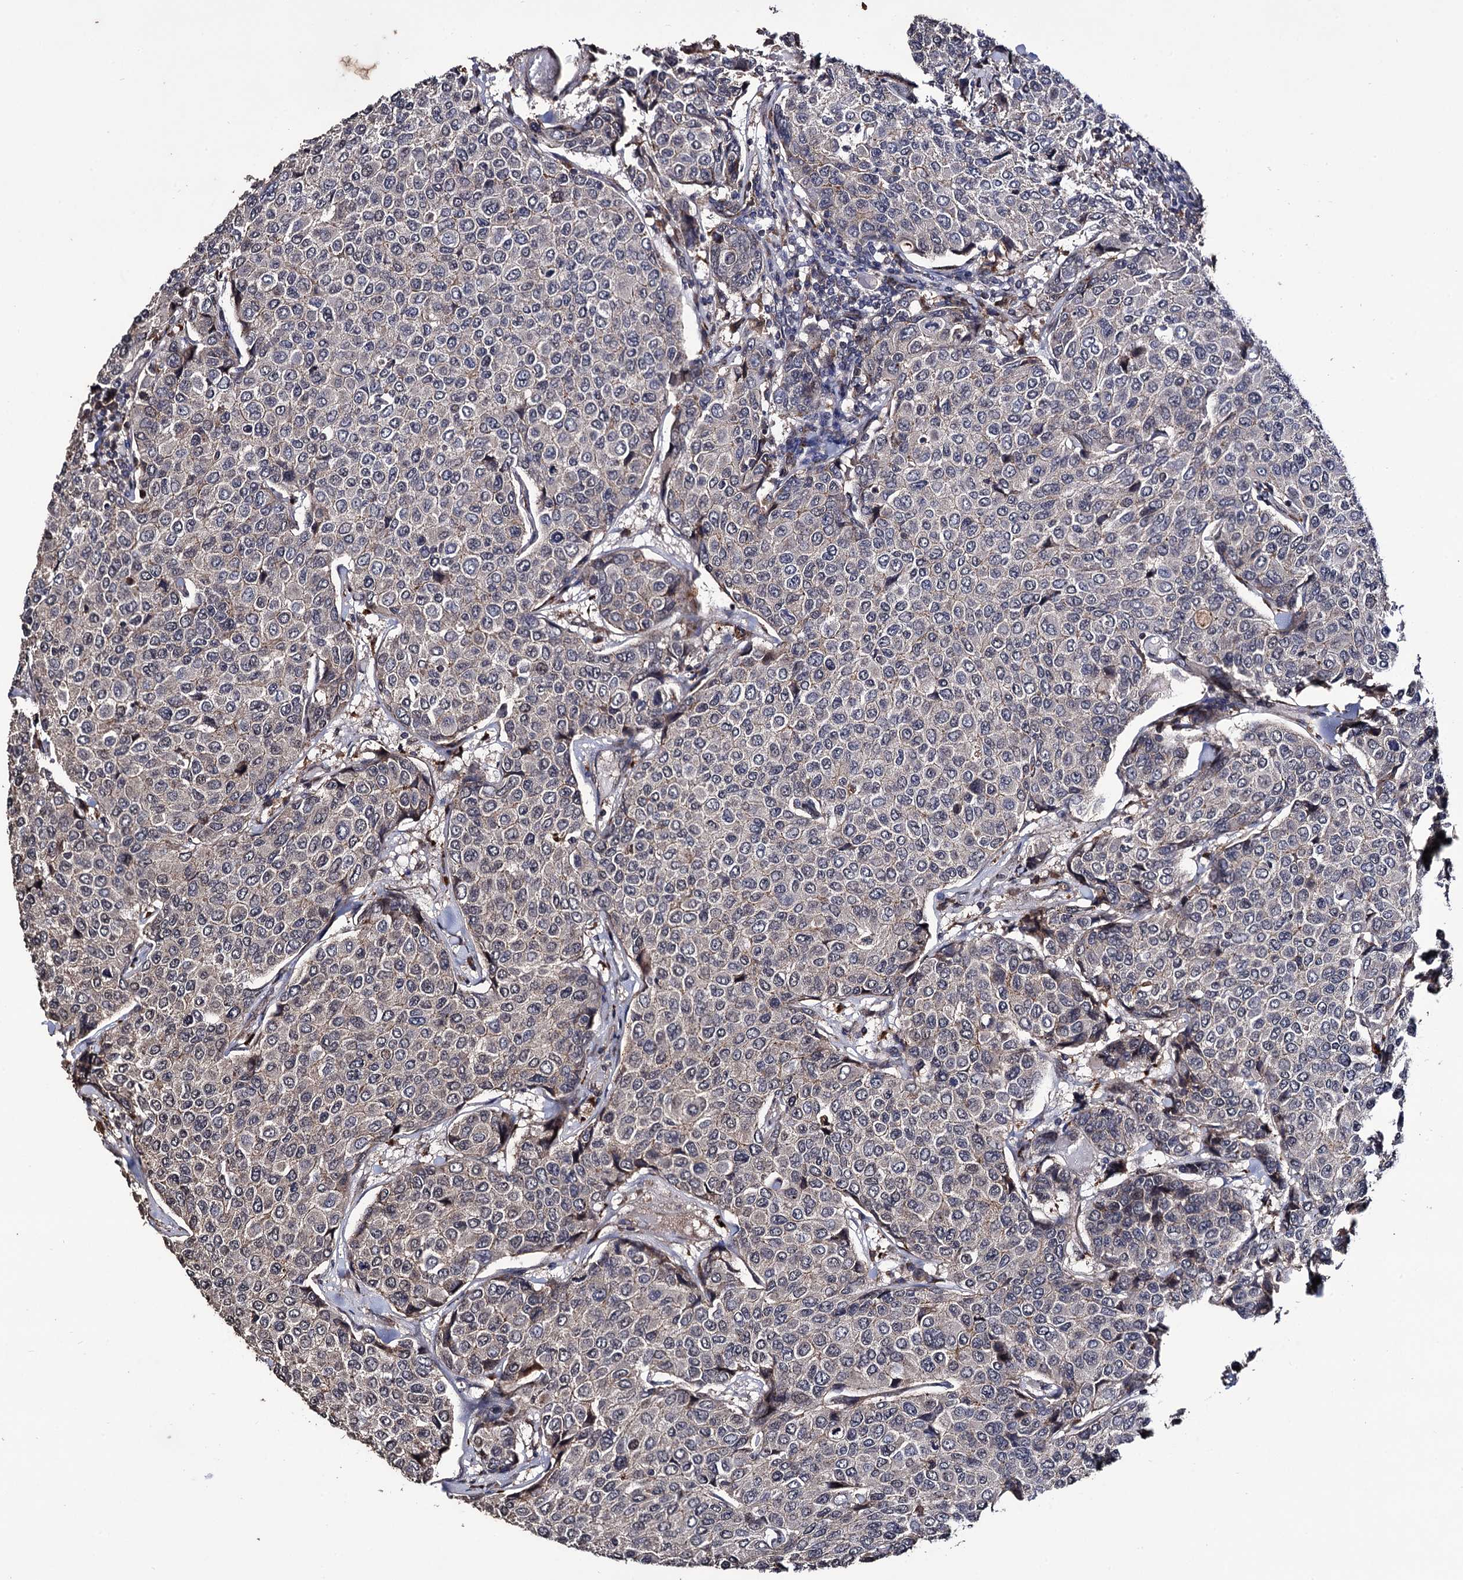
{"staining": {"intensity": "weak", "quantity": "<25%", "location": "cytoplasmic/membranous"}, "tissue": "breast cancer", "cell_type": "Tumor cells", "image_type": "cancer", "snomed": [{"axis": "morphology", "description": "Duct carcinoma"}, {"axis": "topography", "description": "Breast"}], "caption": "Tumor cells show no significant protein positivity in invasive ductal carcinoma (breast).", "gene": "MICAL2", "patient": {"sex": "female", "age": 55}}